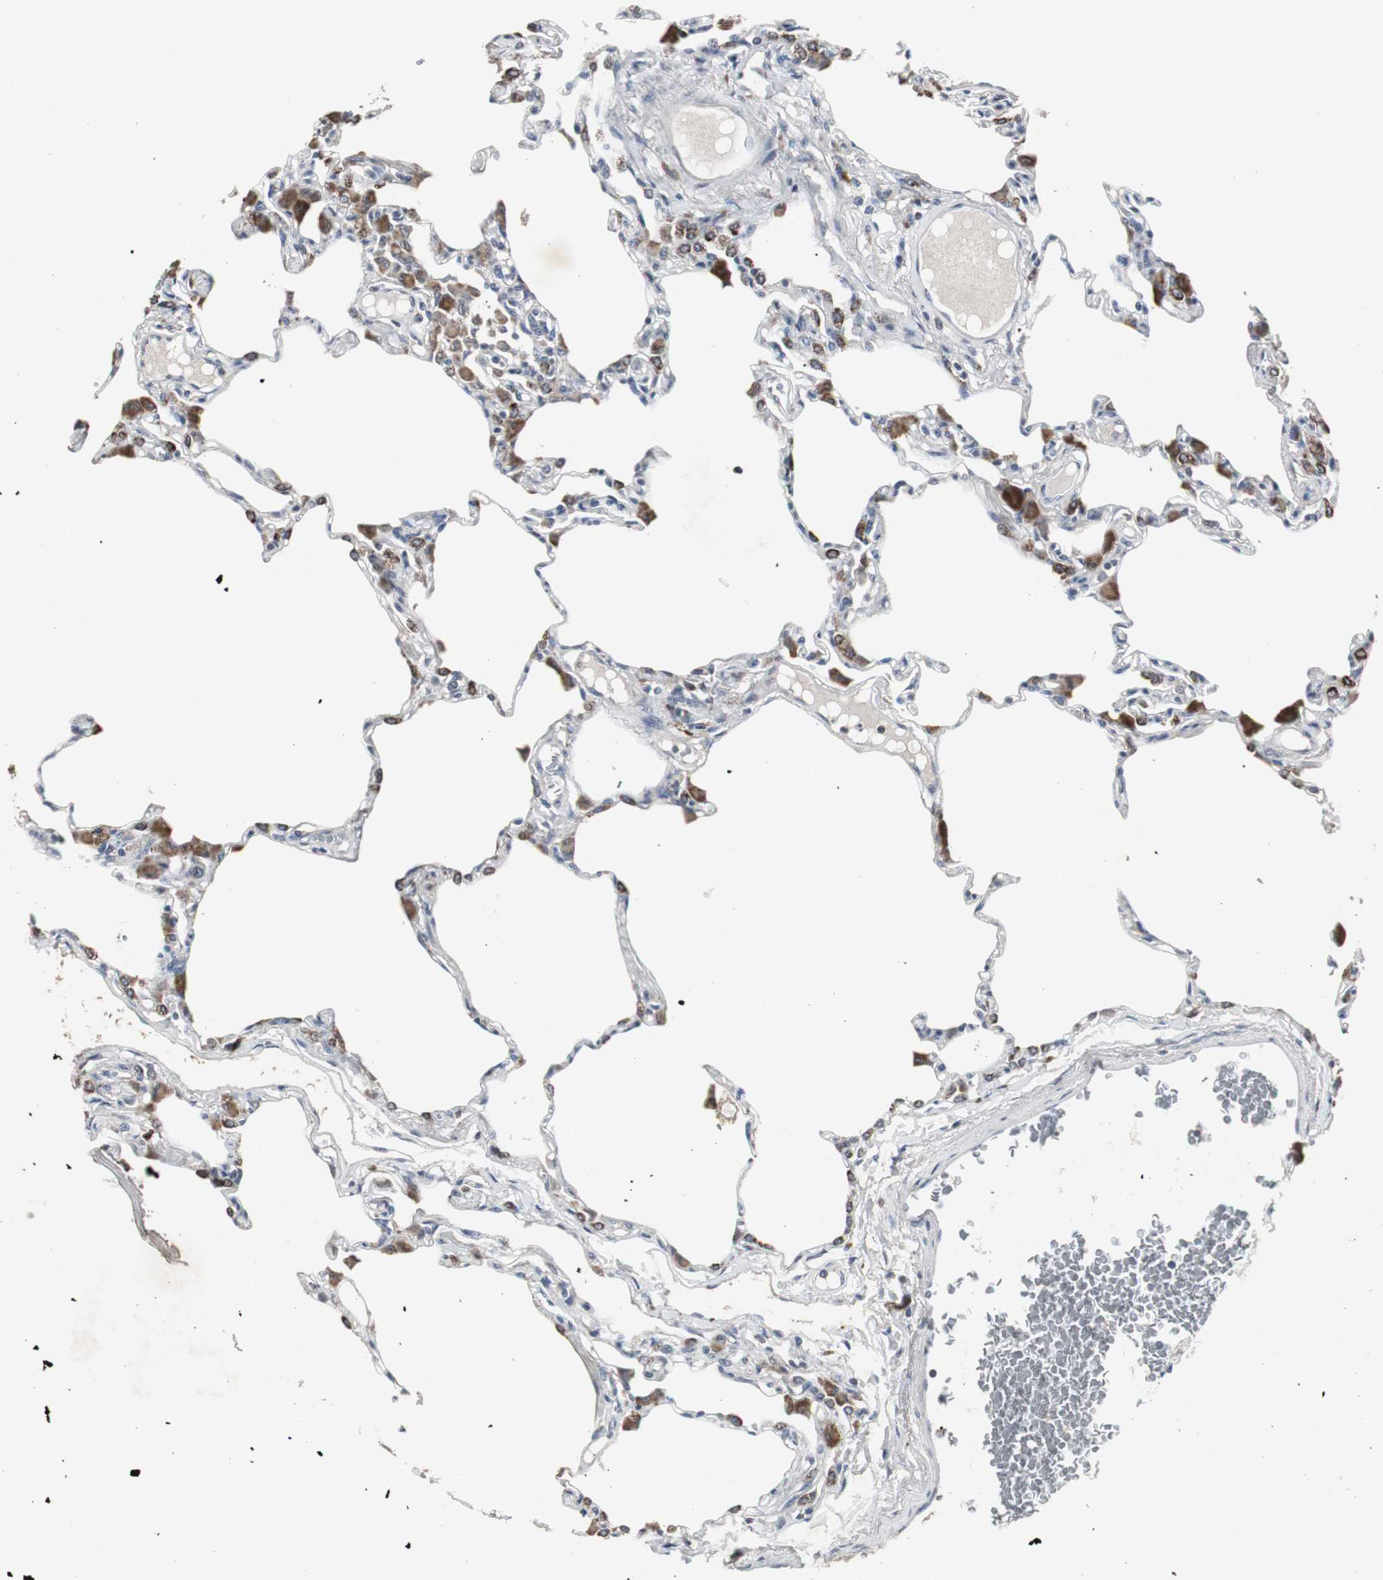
{"staining": {"intensity": "strong", "quantity": "<25%", "location": "cytoplasmic/membranous"}, "tissue": "lung", "cell_type": "Alveolar cells", "image_type": "normal", "snomed": [{"axis": "morphology", "description": "Normal tissue, NOS"}, {"axis": "topography", "description": "Lung"}], "caption": "DAB (3,3'-diaminobenzidine) immunohistochemical staining of normal lung reveals strong cytoplasmic/membranous protein expression in approximately <25% of alveolar cells.", "gene": "ACAA1", "patient": {"sex": "female", "age": 49}}